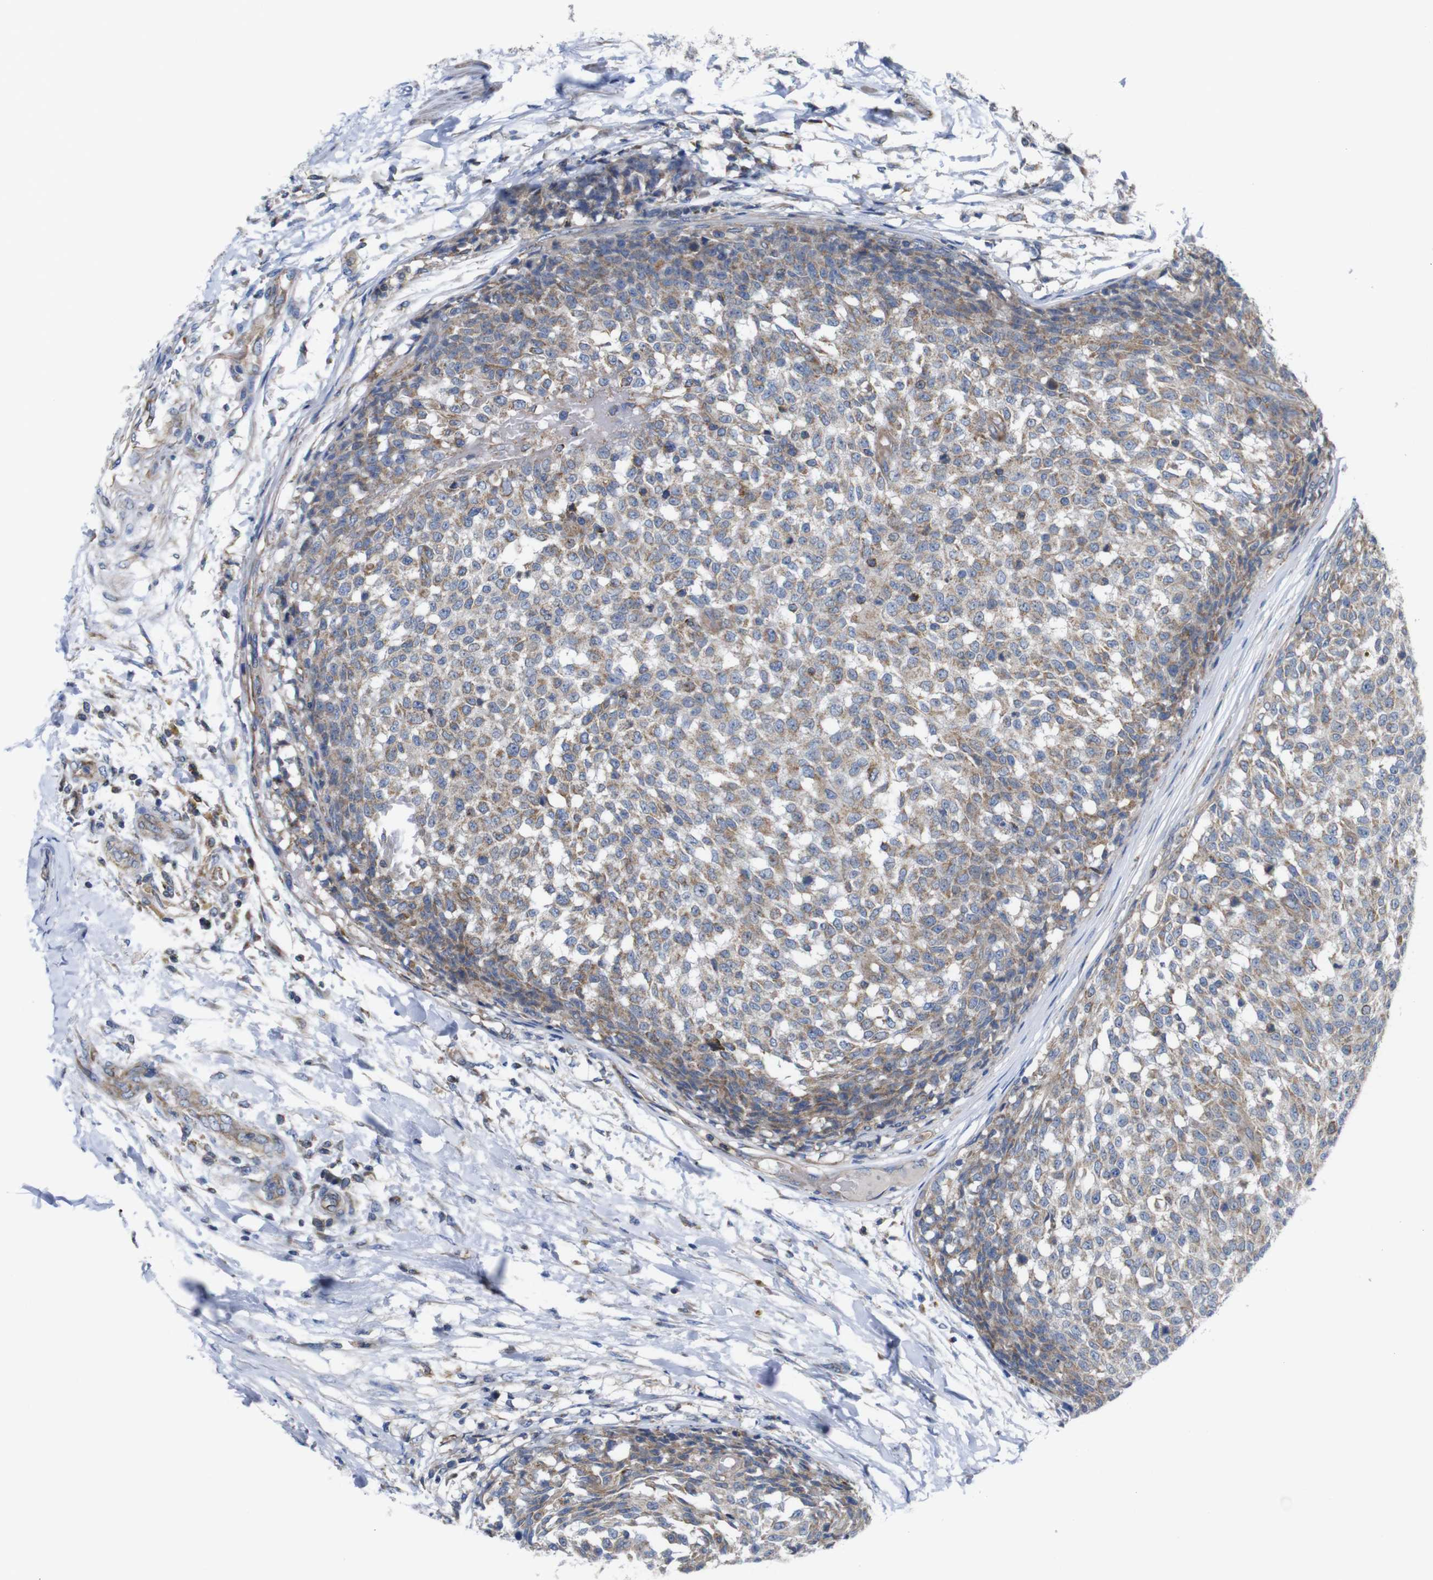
{"staining": {"intensity": "moderate", "quantity": ">75%", "location": "cytoplasmic/membranous"}, "tissue": "testis cancer", "cell_type": "Tumor cells", "image_type": "cancer", "snomed": [{"axis": "morphology", "description": "Seminoma, NOS"}, {"axis": "topography", "description": "Testis"}], "caption": "The histopathology image shows immunohistochemical staining of testis seminoma. There is moderate cytoplasmic/membranous expression is present in about >75% of tumor cells. (Brightfield microscopy of DAB IHC at high magnification).", "gene": "PDCD1LG2", "patient": {"sex": "male", "age": 59}}